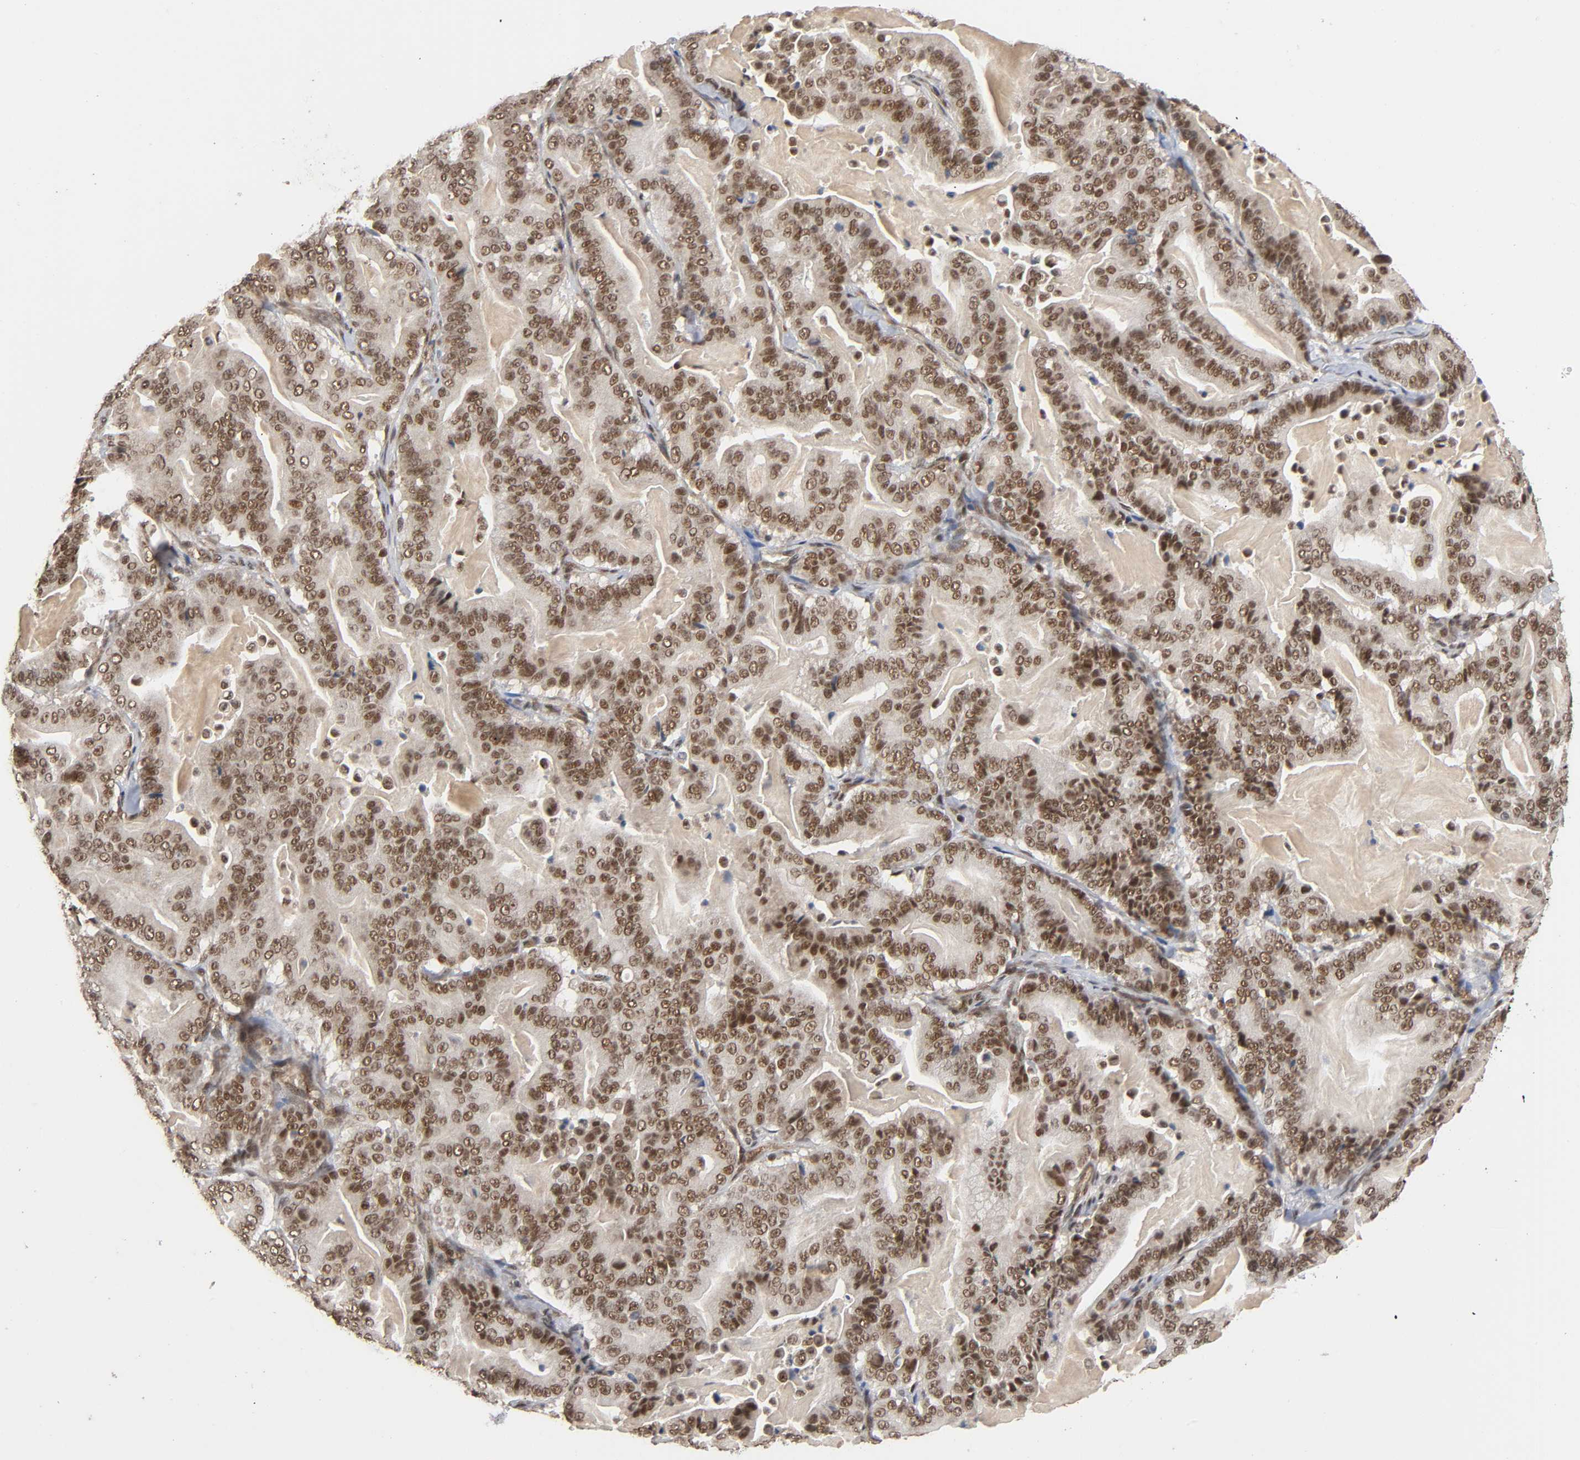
{"staining": {"intensity": "moderate", "quantity": ">75%", "location": "cytoplasmic/membranous,nuclear"}, "tissue": "pancreatic cancer", "cell_type": "Tumor cells", "image_type": "cancer", "snomed": [{"axis": "morphology", "description": "Adenocarcinoma, NOS"}, {"axis": "topography", "description": "Pancreas"}], "caption": "Pancreatic cancer stained with DAB (3,3'-diaminobenzidine) immunohistochemistry (IHC) exhibits medium levels of moderate cytoplasmic/membranous and nuclear positivity in about >75% of tumor cells. Nuclei are stained in blue.", "gene": "ZNF384", "patient": {"sex": "male", "age": 63}}